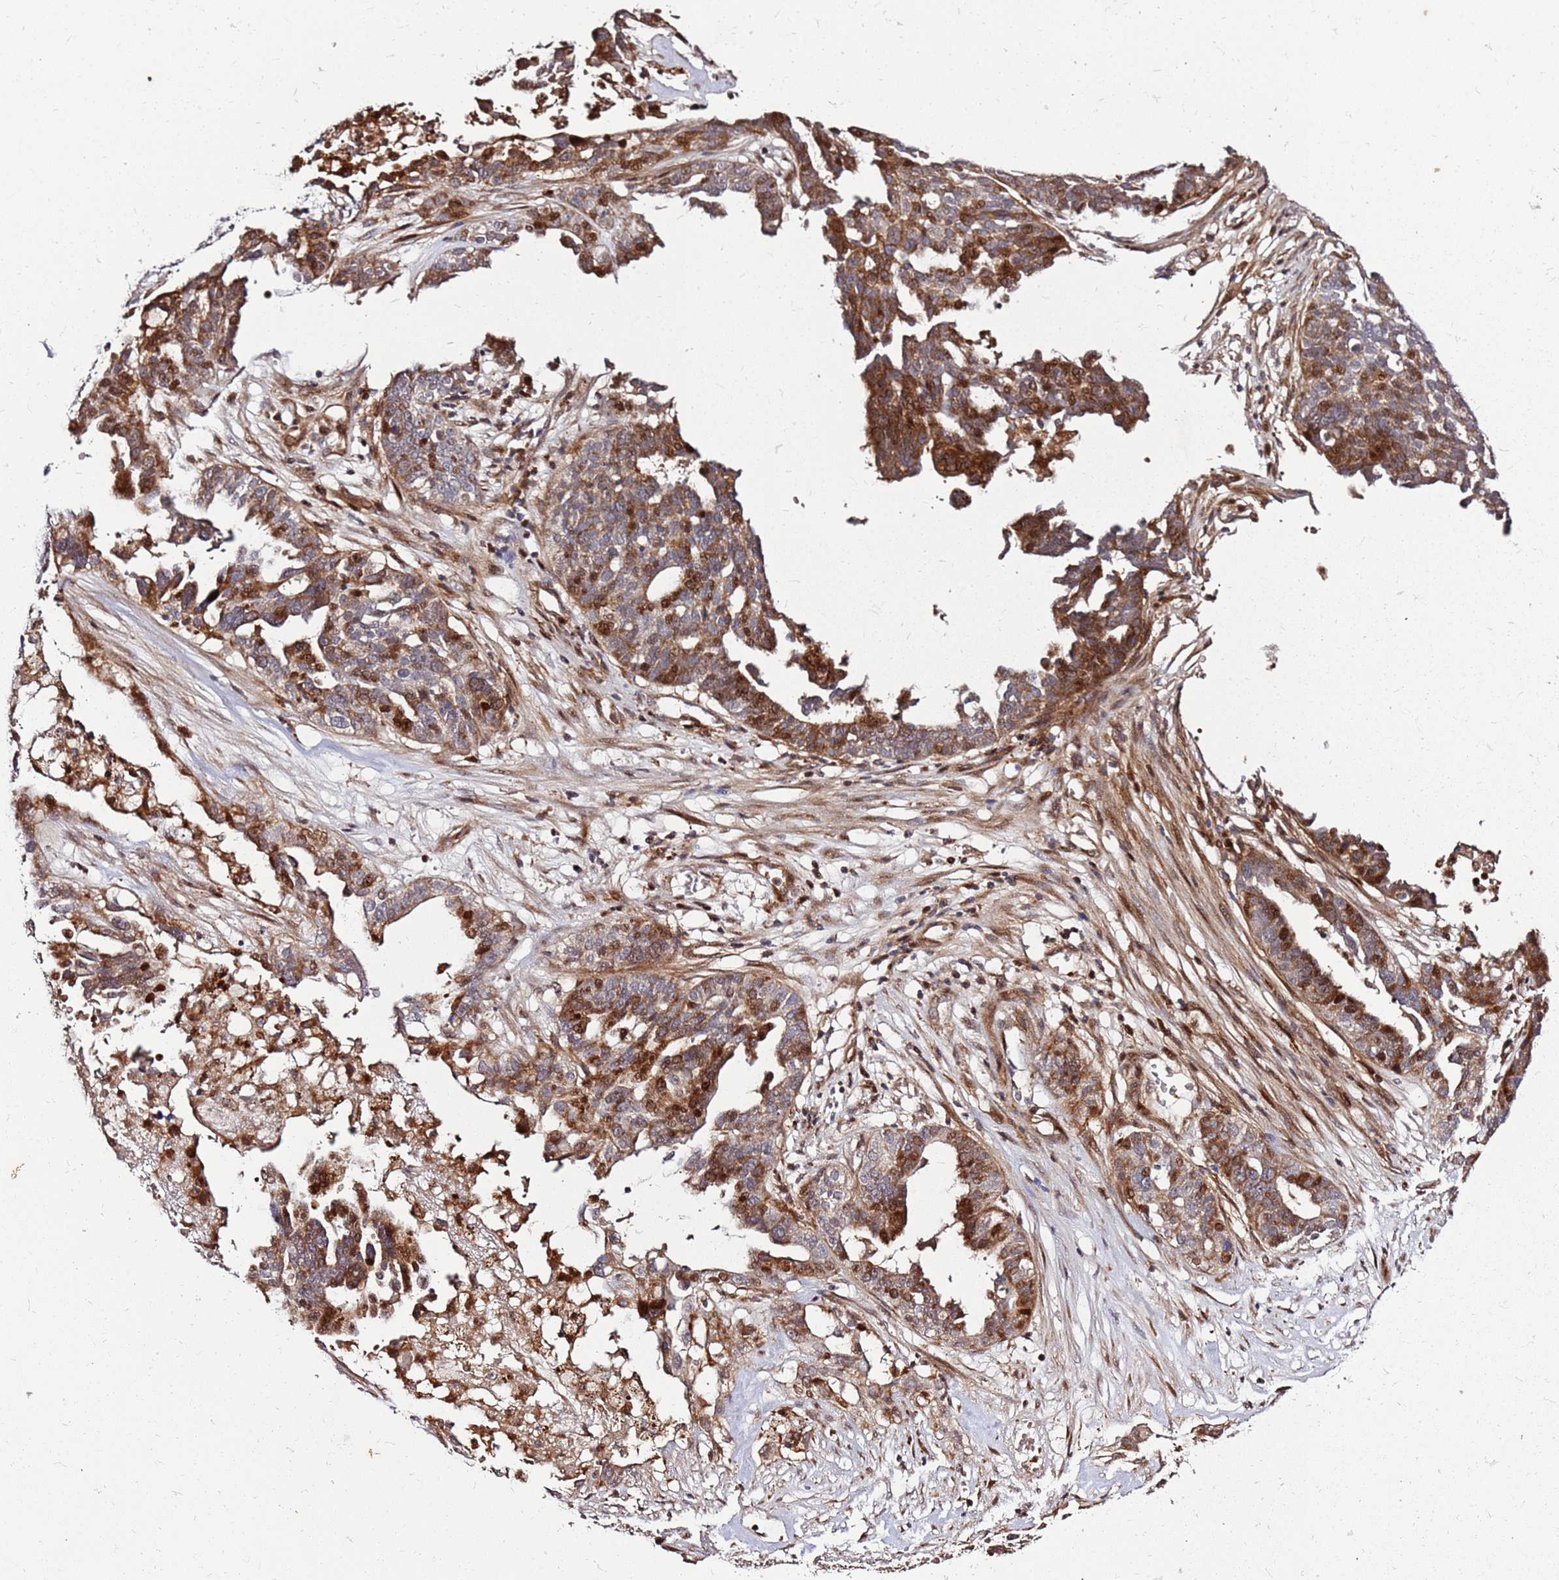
{"staining": {"intensity": "strong", "quantity": ">75%", "location": "cytoplasmic/membranous,nuclear"}, "tissue": "ovarian cancer", "cell_type": "Tumor cells", "image_type": "cancer", "snomed": [{"axis": "morphology", "description": "Cystadenocarcinoma, serous, NOS"}, {"axis": "topography", "description": "Ovary"}], "caption": "Immunohistochemical staining of human ovarian serous cystadenocarcinoma exhibits high levels of strong cytoplasmic/membranous and nuclear protein expression in approximately >75% of tumor cells.", "gene": "RHBDL1", "patient": {"sex": "female", "age": 59}}